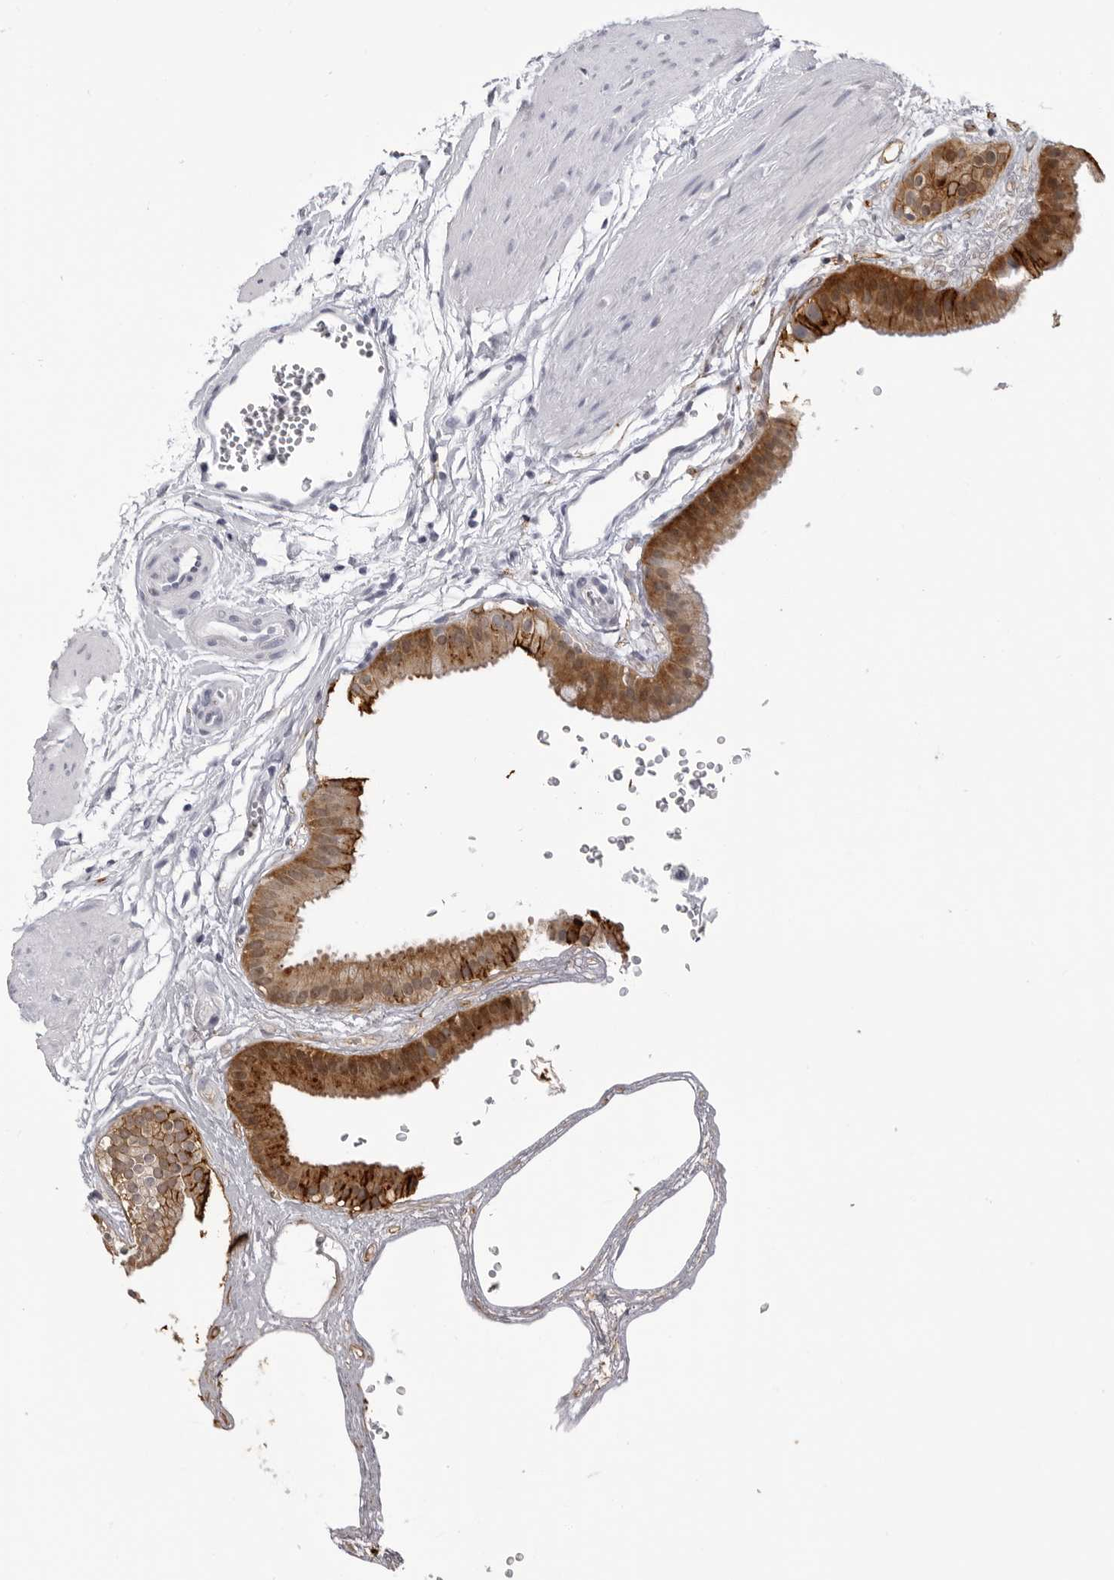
{"staining": {"intensity": "moderate", "quantity": ">75%", "location": "cytoplasmic/membranous"}, "tissue": "gallbladder", "cell_type": "Glandular cells", "image_type": "normal", "snomed": [{"axis": "morphology", "description": "Normal tissue, NOS"}, {"axis": "topography", "description": "Gallbladder"}], "caption": "Protein staining shows moderate cytoplasmic/membranous positivity in about >75% of glandular cells in normal gallbladder. (DAB (3,3'-diaminobenzidine) IHC, brown staining for protein, blue staining for nuclei).", "gene": "LGALS4", "patient": {"sex": "female", "age": 64}}